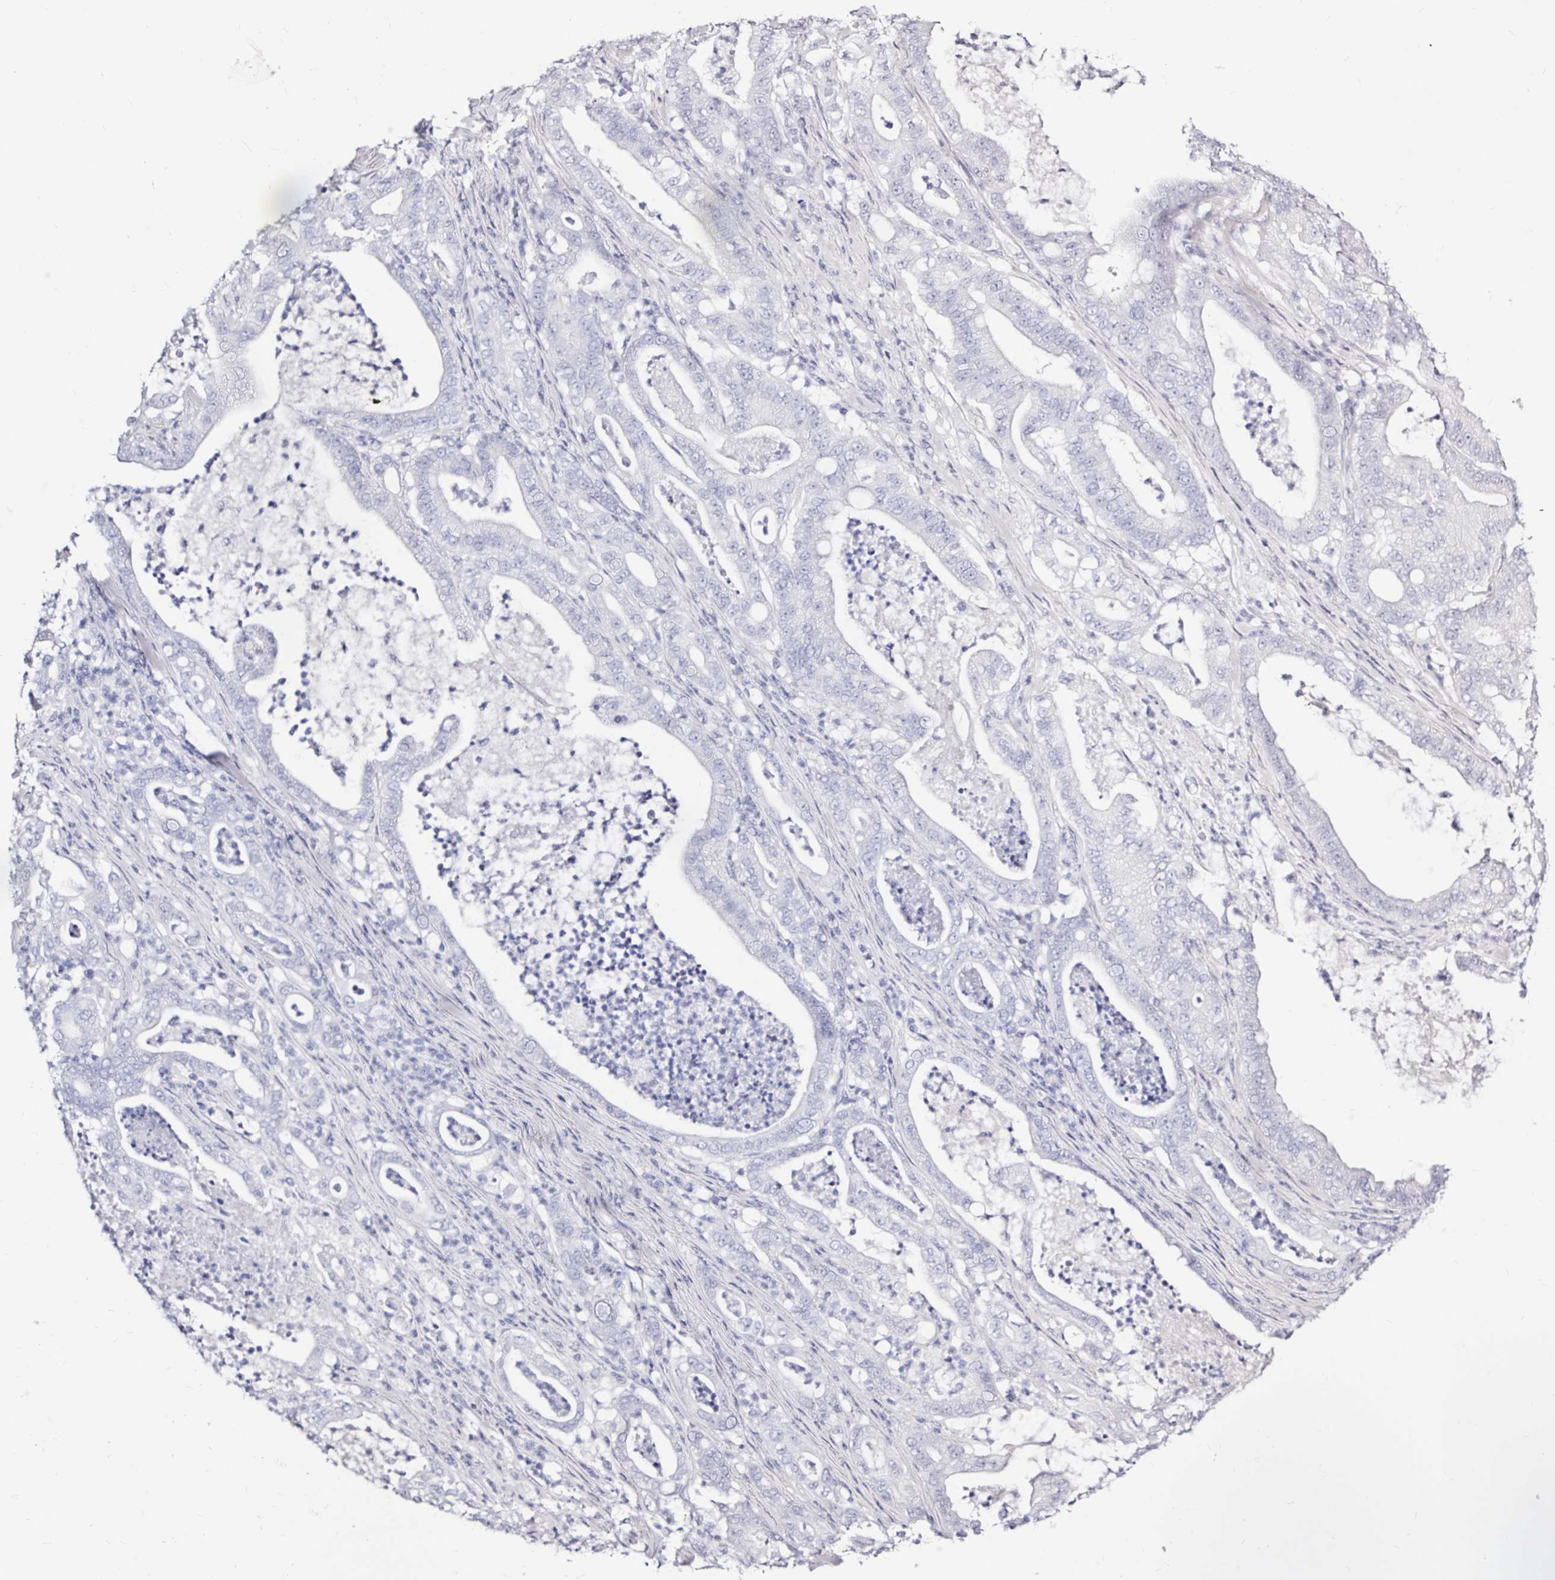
{"staining": {"intensity": "negative", "quantity": "none", "location": "none"}, "tissue": "pancreatic cancer", "cell_type": "Tumor cells", "image_type": "cancer", "snomed": [{"axis": "morphology", "description": "Adenocarcinoma, NOS"}, {"axis": "topography", "description": "Pancreas"}], "caption": "Immunohistochemical staining of human pancreatic cancer (adenocarcinoma) displays no significant staining in tumor cells.", "gene": "LUZP4", "patient": {"sex": "male", "age": 71}}